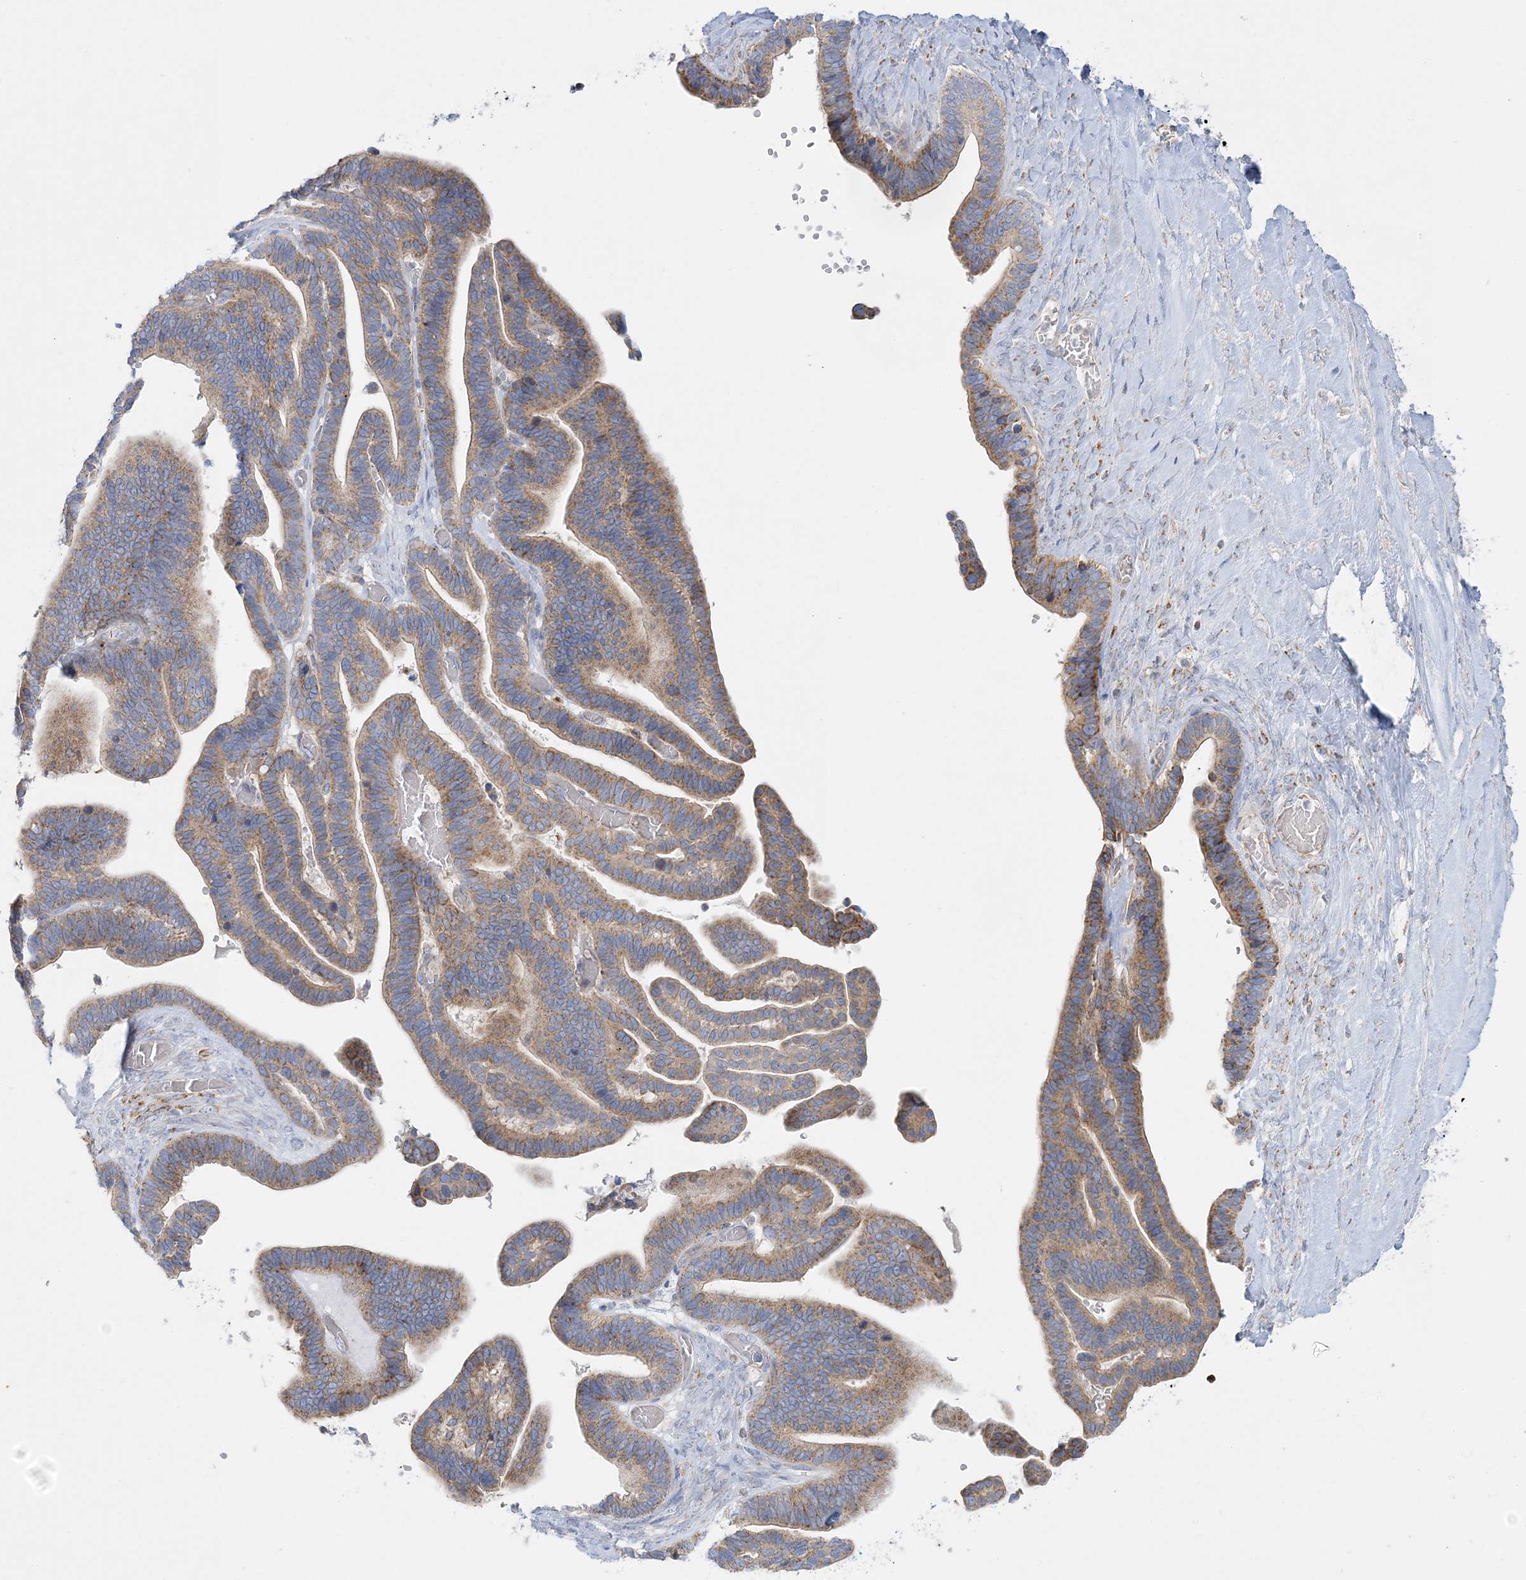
{"staining": {"intensity": "weak", "quantity": ">75%", "location": "cytoplasmic/membranous"}, "tissue": "ovarian cancer", "cell_type": "Tumor cells", "image_type": "cancer", "snomed": [{"axis": "morphology", "description": "Cystadenocarcinoma, serous, NOS"}, {"axis": "topography", "description": "Ovary"}], "caption": "Brown immunohistochemical staining in human serous cystadenocarcinoma (ovarian) reveals weak cytoplasmic/membranous positivity in approximately >75% of tumor cells.", "gene": "TBC1D14", "patient": {"sex": "female", "age": 56}}